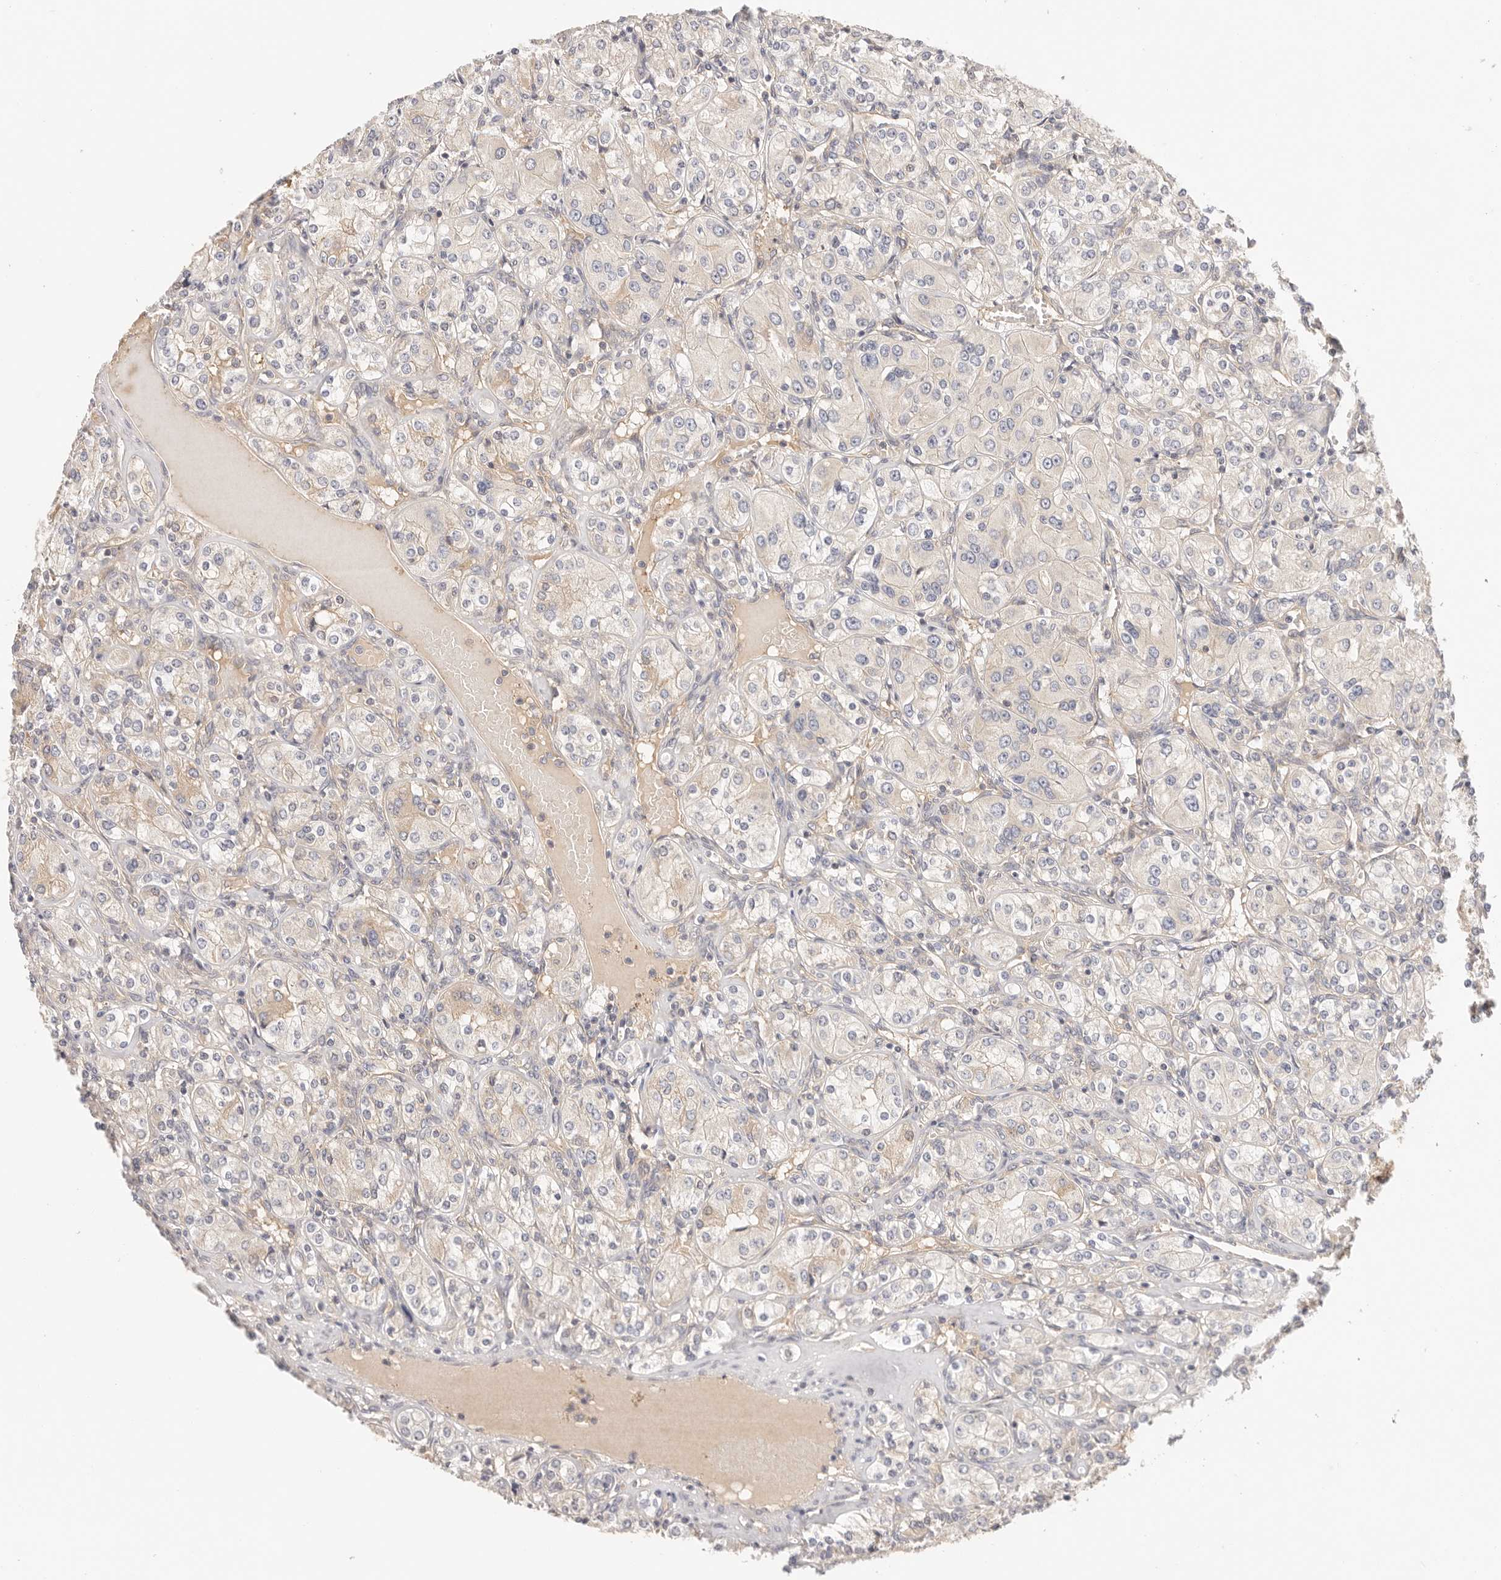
{"staining": {"intensity": "weak", "quantity": "<25%", "location": "cytoplasmic/membranous"}, "tissue": "renal cancer", "cell_type": "Tumor cells", "image_type": "cancer", "snomed": [{"axis": "morphology", "description": "Adenocarcinoma, NOS"}, {"axis": "topography", "description": "Kidney"}], "caption": "IHC photomicrograph of human adenocarcinoma (renal) stained for a protein (brown), which demonstrates no positivity in tumor cells.", "gene": "KCMF1", "patient": {"sex": "male", "age": 77}}